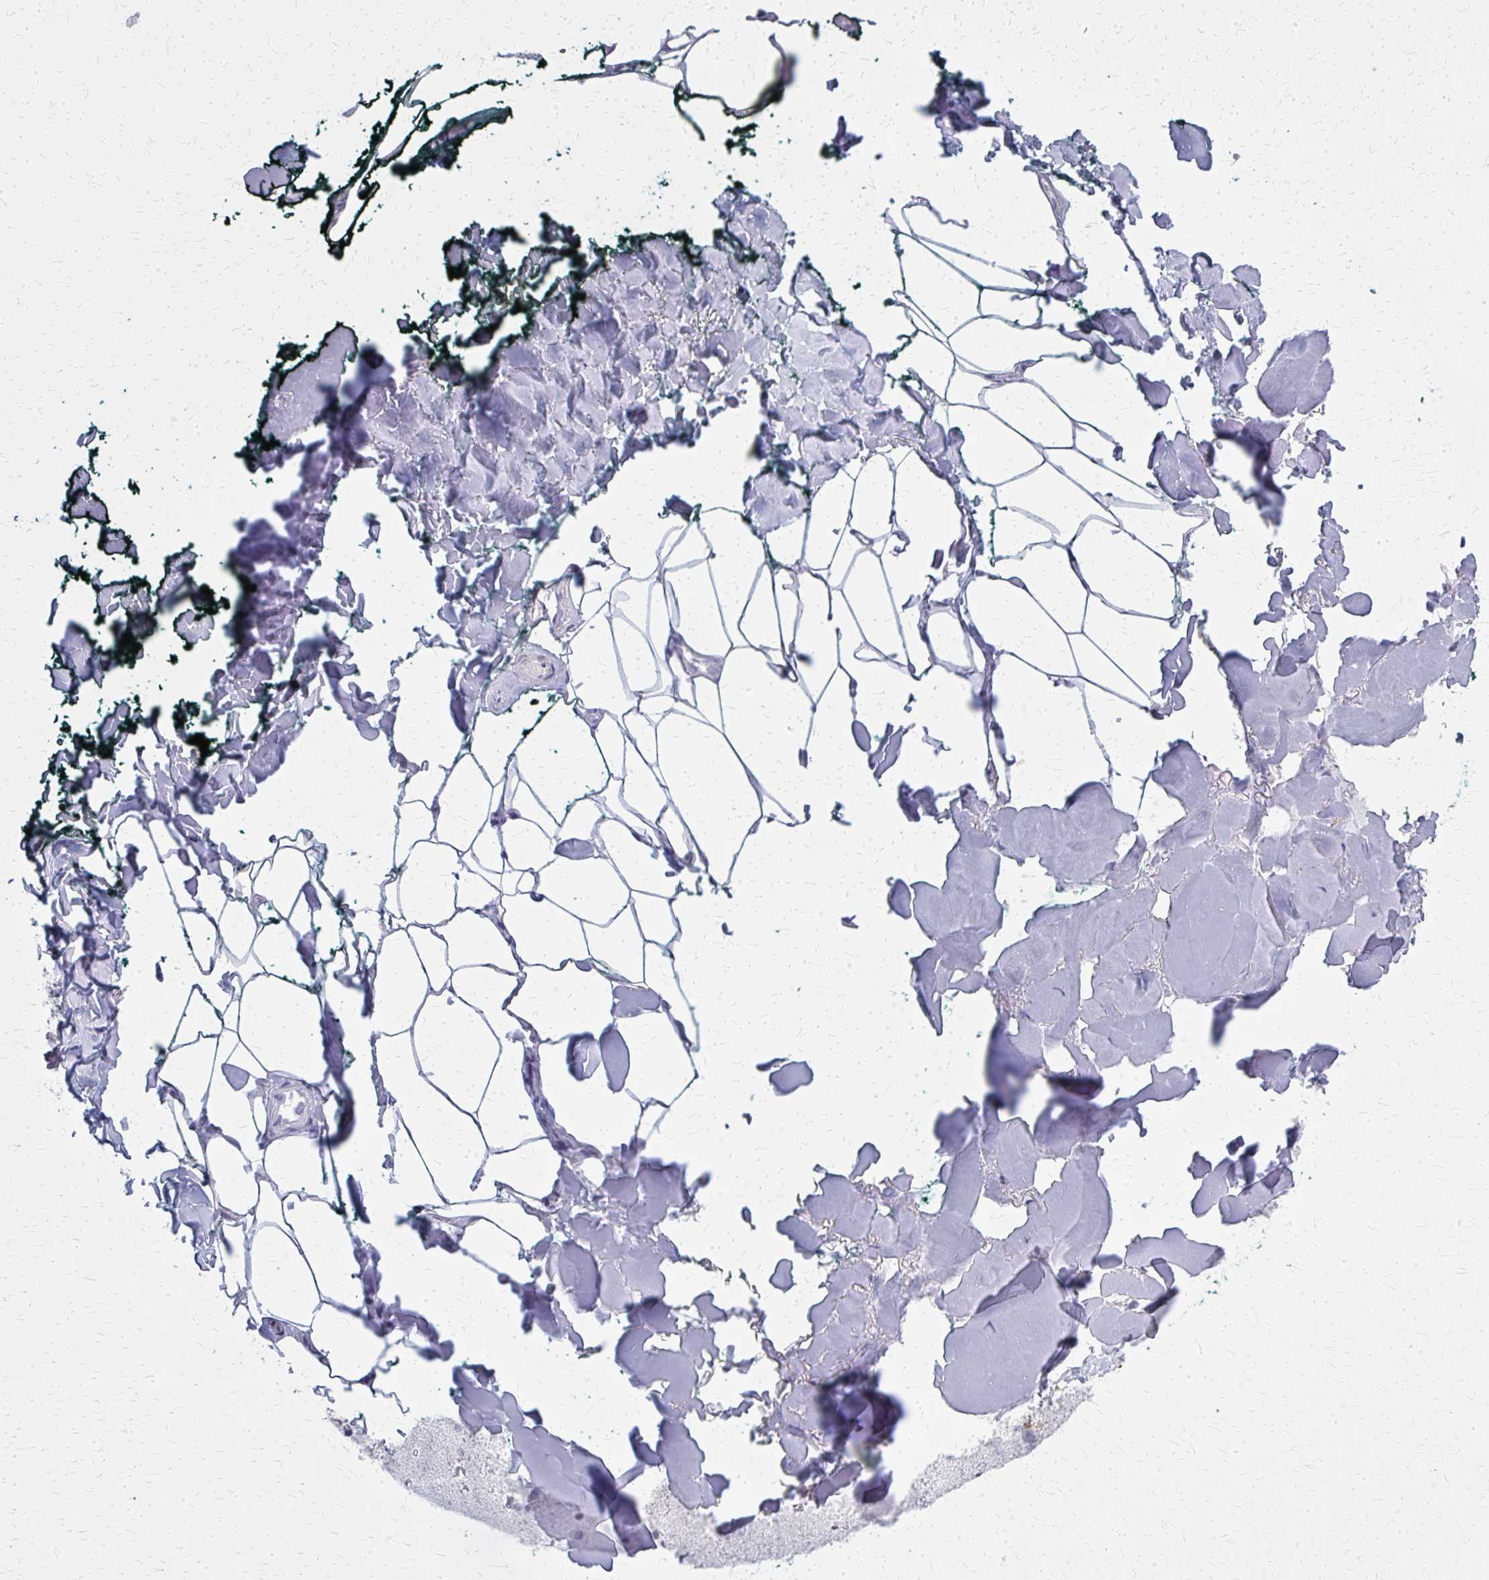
{"staining": {"intensity": "negative", "quantity": "none", "location": "none"}, "tissue": "adipose tissue", "cell_type": "Adipocytes", "image_type": "normal", "snomed": [{"axis": "morphology", "description": "Normal tissue, NOS"}, {"axis": "topography", "description": "Skin"}, {"axis": "topography", "description": "Peripheral nerve tissue"}], "caption": "A micrograph of adipose tissue stained for a protein demonstrates no brown staining in adipocytes.", "gene": "CASQ2", "patient": {"sex": "female", "age": 45}}